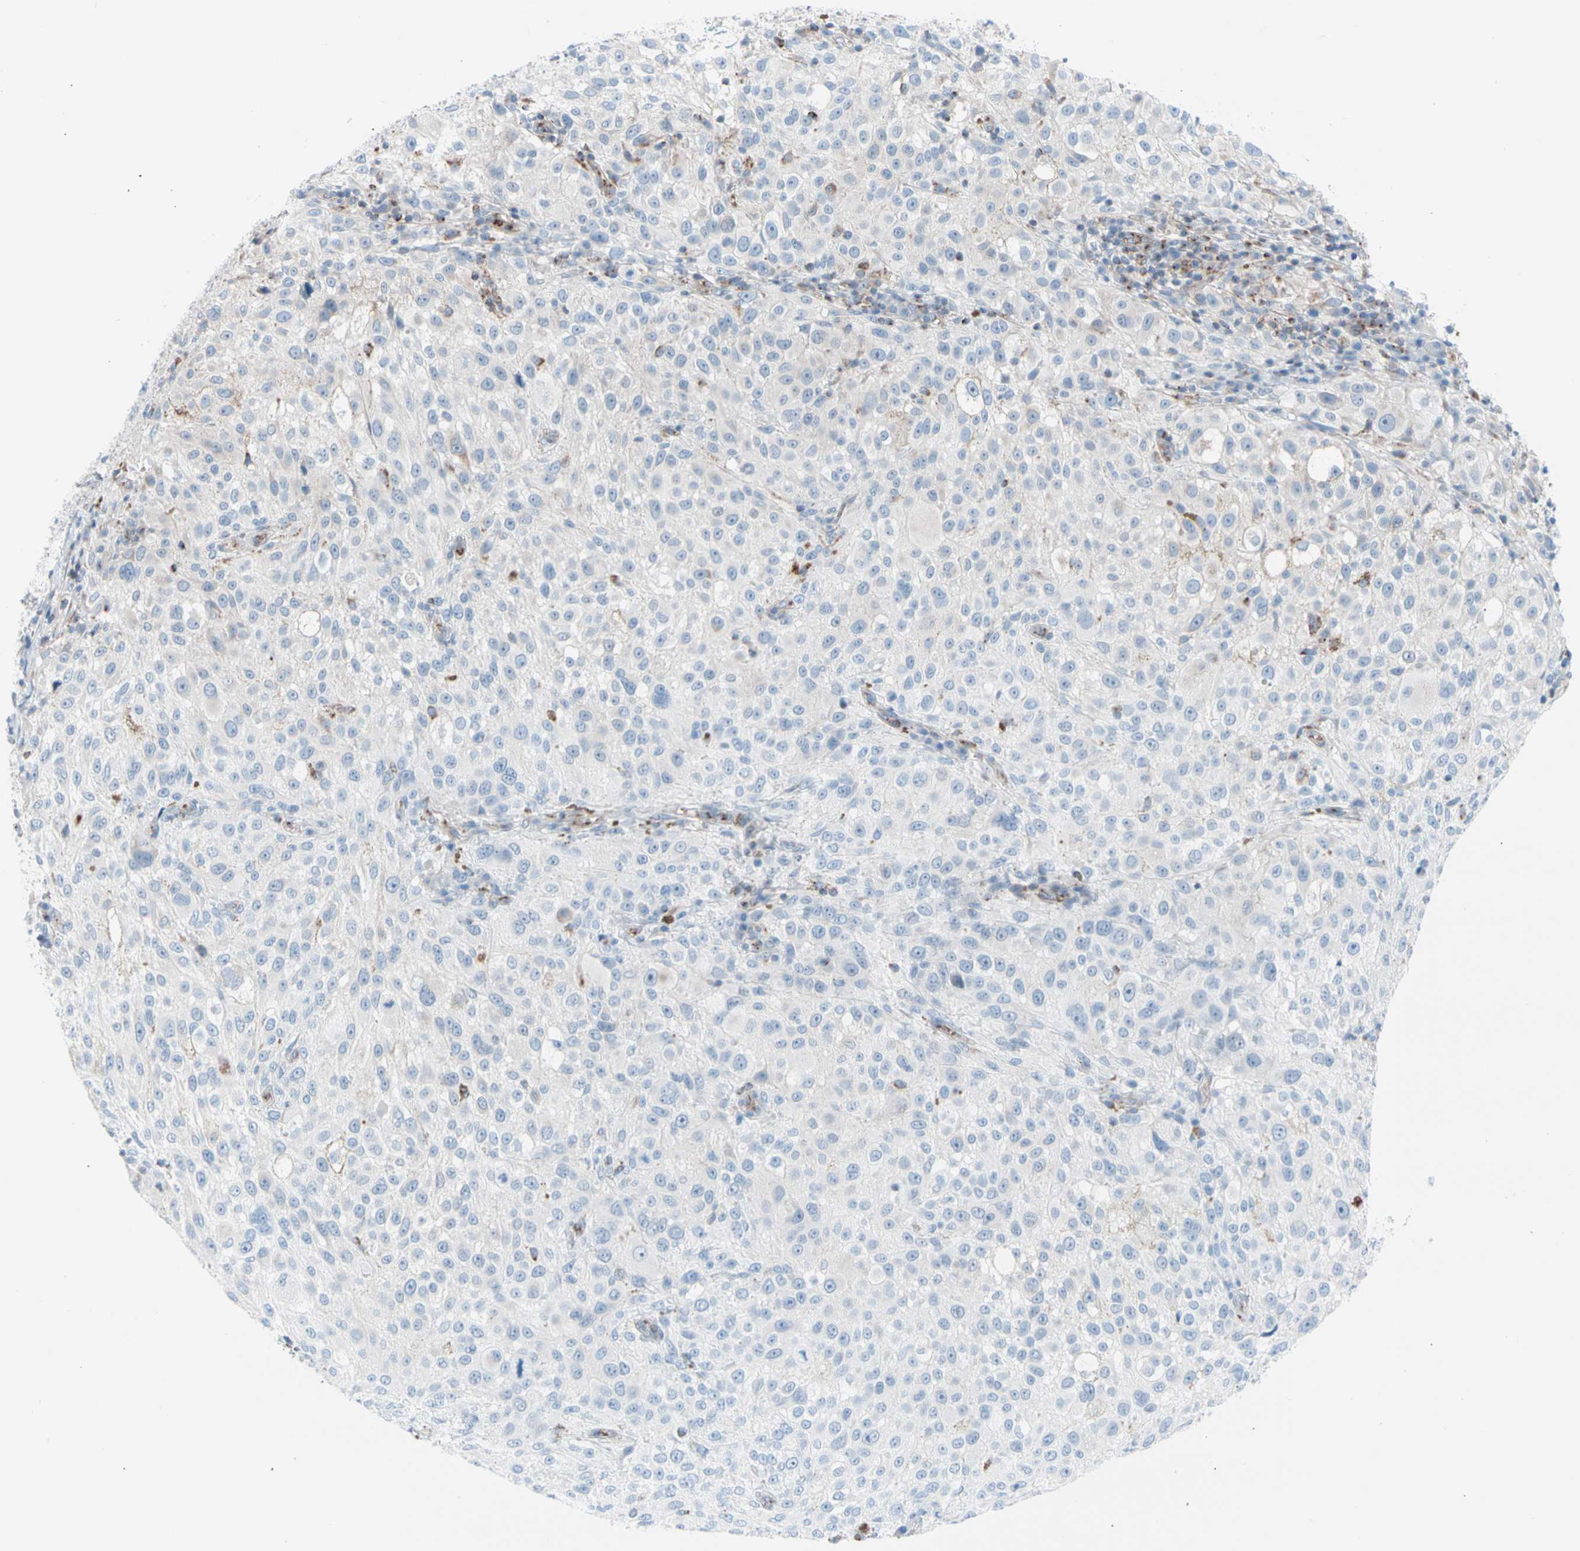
{"staining": {"intensity": "negative", "quantity": "none", "location": "none"}, "tissue": "melanoma", "cell_type": "Tumor cells", "image_type": "cancer", "snomed": [{"axis": "morphology", "description": "Necrosis, NOS"}, {"axis": "morphology", "description": "Malignant melanoma, NOS"}, {"axis": "topography", "description": "Skin"}], "caption": "IHC histopathology image of neoplastic tissue: melanoma stained with DAB displays no significant protein expression in tumor cells. Nuclei are stained in blue.", "gene": "HK1", "patient": {"sex": "female", "age": 87}}